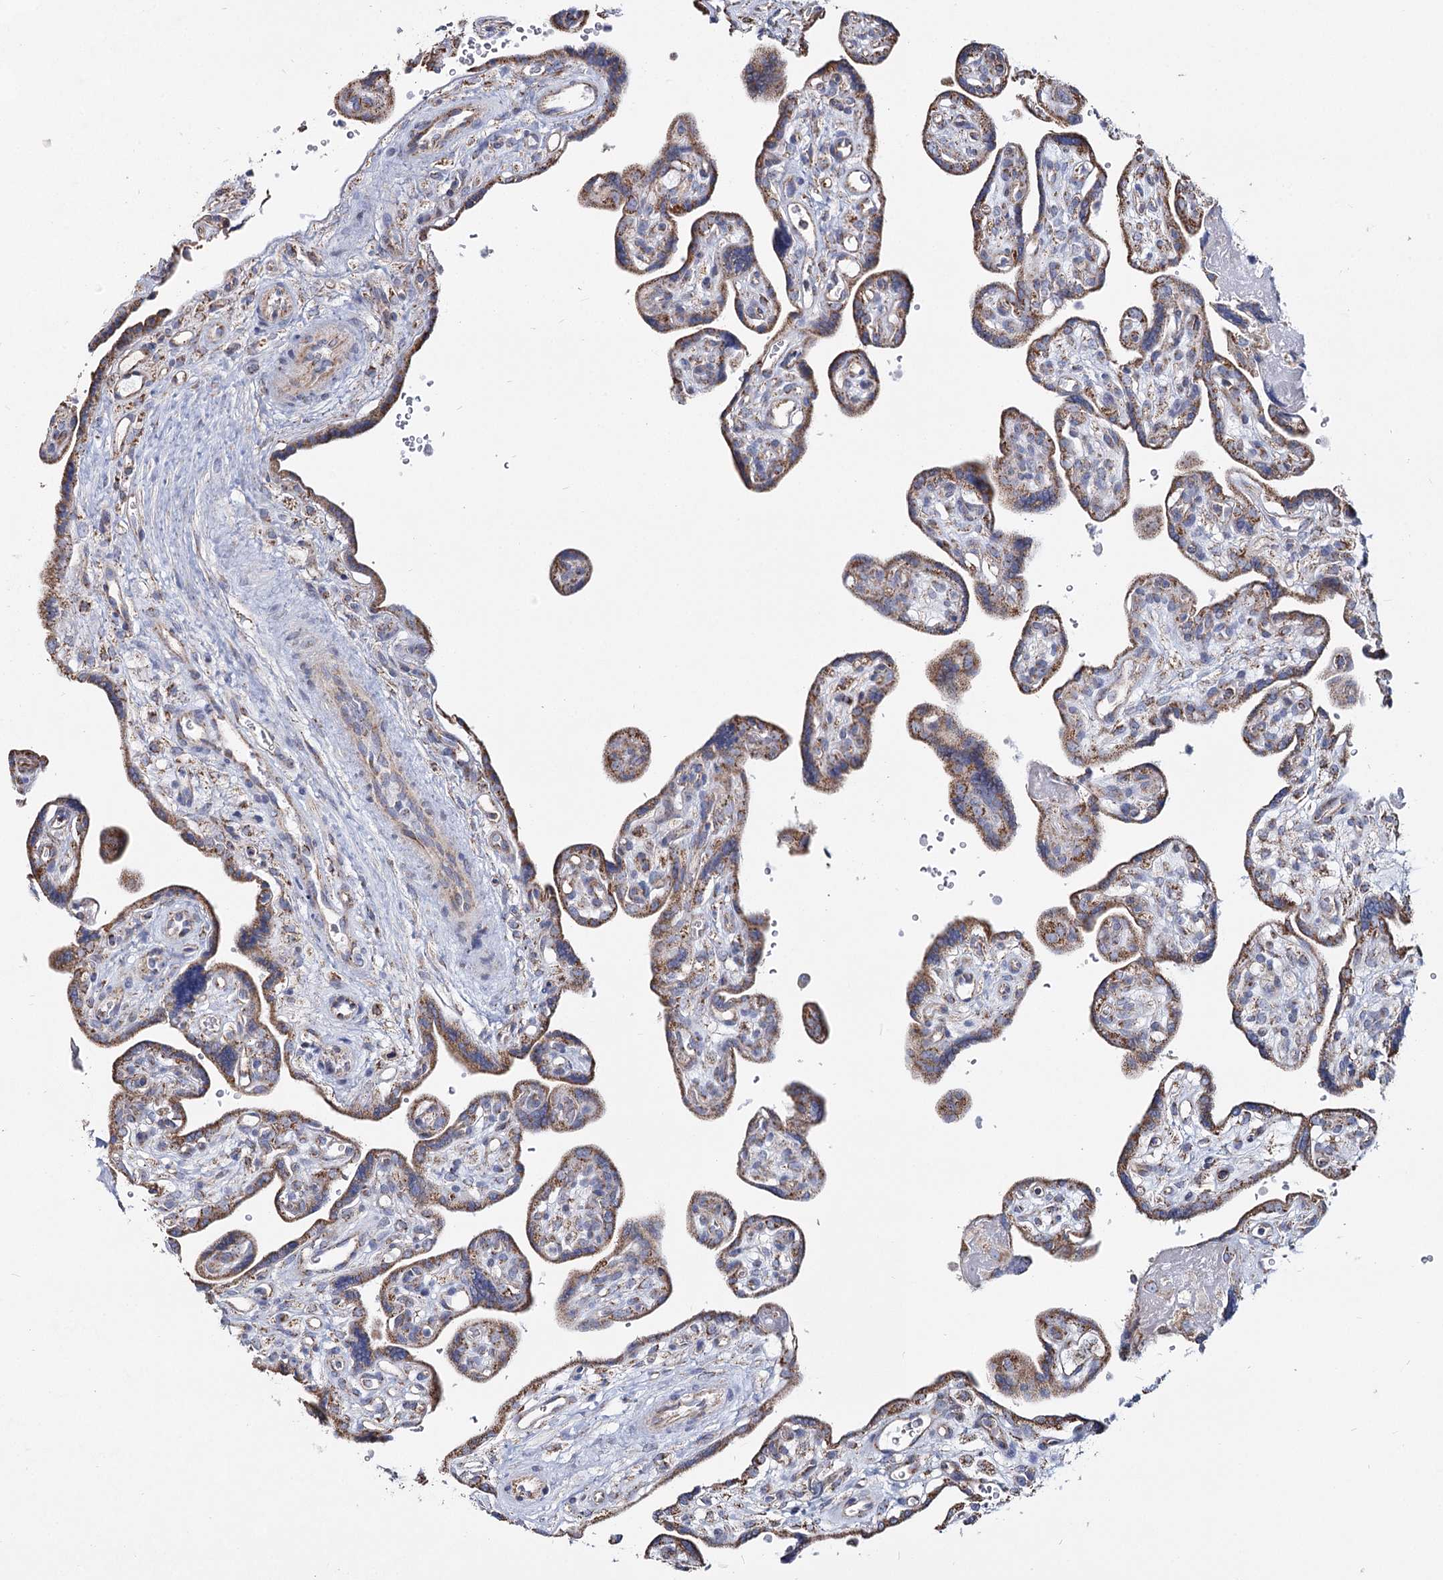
{"staining": {"intensity": "moderate", "quantity": ">75%", "location": "cytoplasmic/membranous"}, "tissue": "placenta", "cell_type": "Trophoblastic cells", "image_type": "normal", "snomed": [{"axis": "morphology", "description": "Normal tissue, NOS"}, {"axis": "topography", "description": "Placenta"}], "caption": "Immunohistochemistry (IHC) of normal human placenta demonstrates medium levels of moderate cytoplasmic/membranous positivity in about >75% of trophoblastic cells. (Stains: DAB (3,3'-diaminobenzidine) in brown, nuclei in blue, Microscopy: brightfield microscopy at high magnification).", "gene": "CCDC73", "patient": {"sex": "female", "age": 39}}